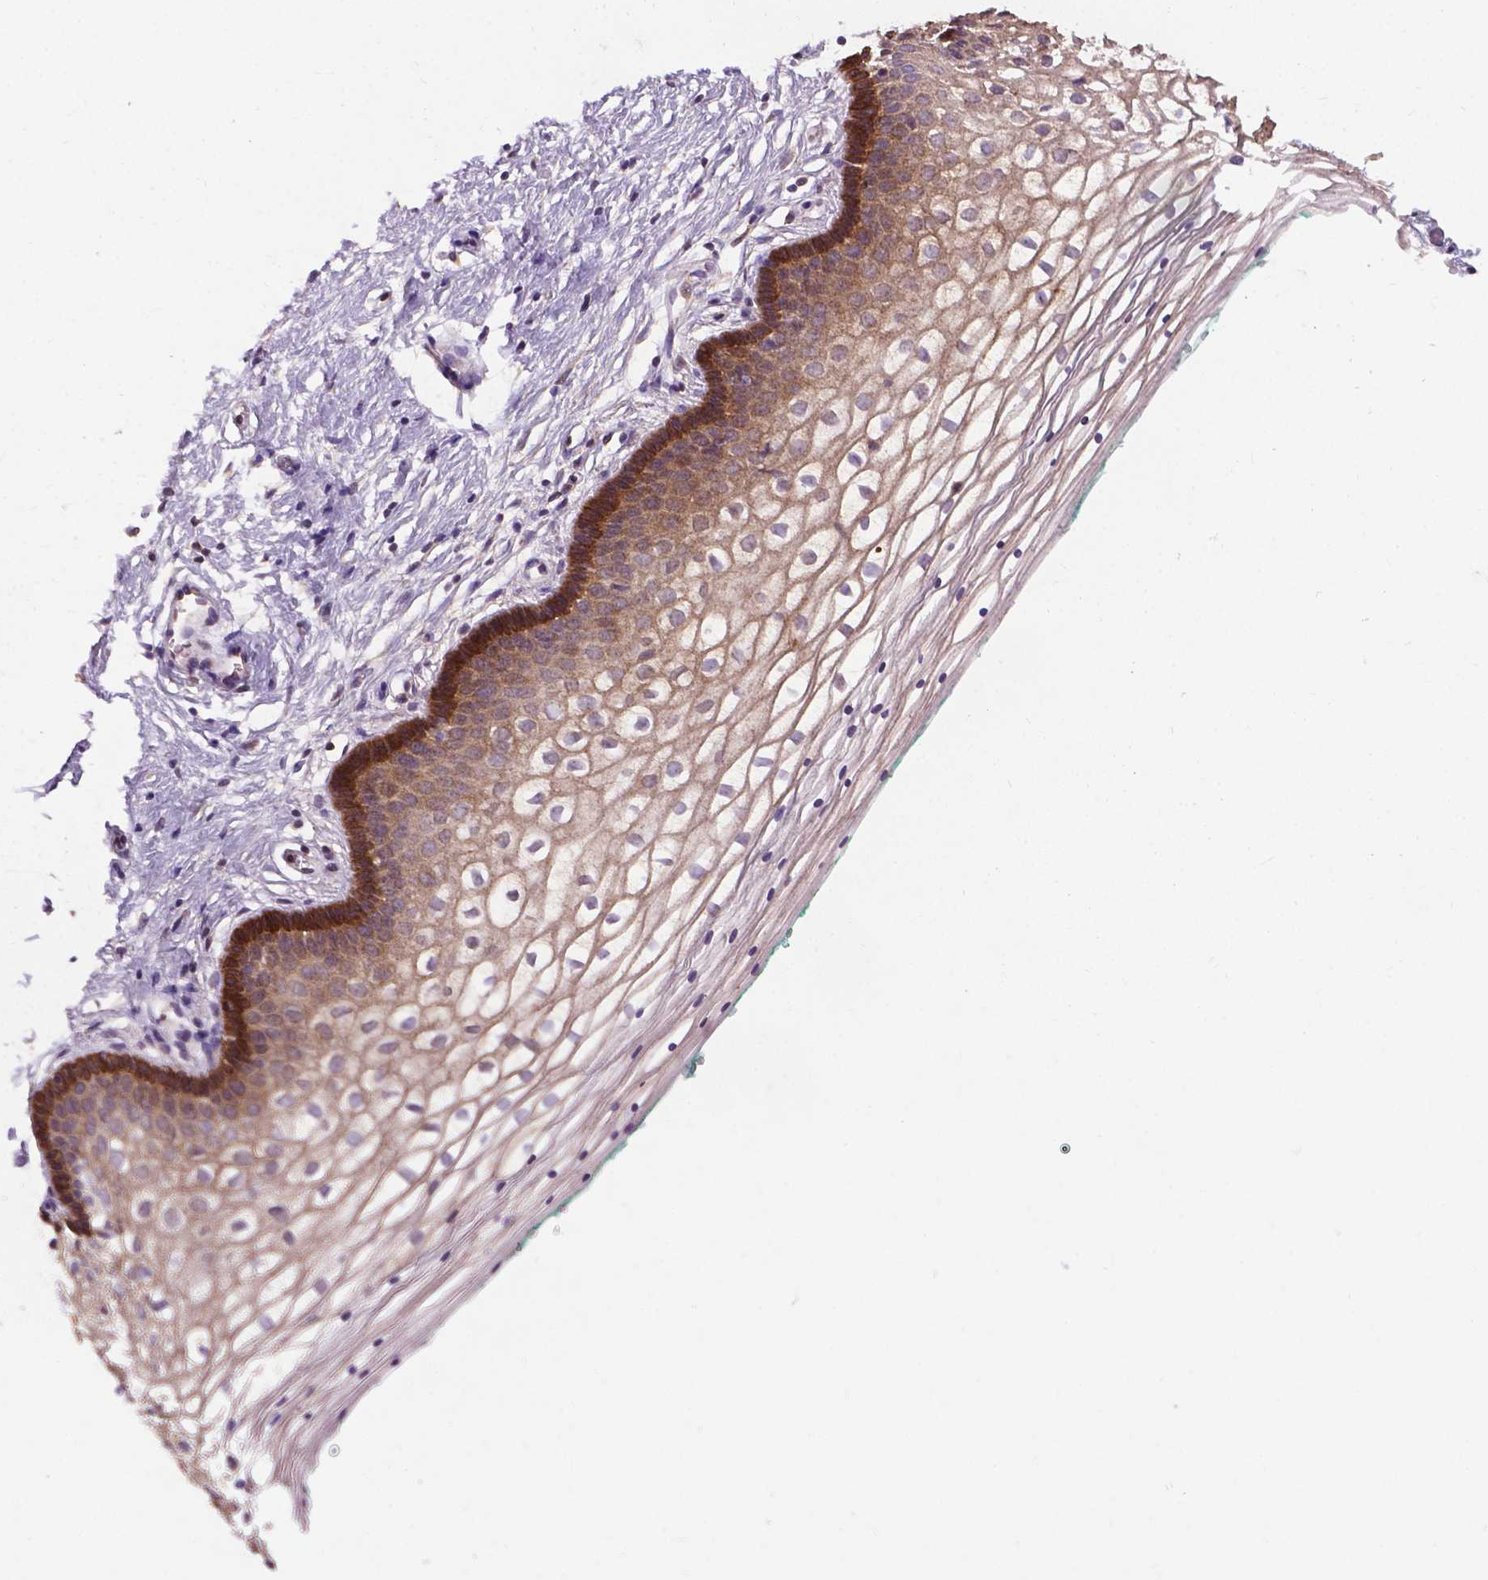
{"staining": {"intensity": "strong", "quantity": "<25%", "location": "cytoplasmic/membranous"}, "tissue": "vagina", "cell_type": "Squamous epithelial cells", "image_type": "normal", "snomed": [{"axis": "morphology", "description": "Normal tissue, NOS"}, {"axis": "topography", "description": "Vagina"}], "caption": "Protein analysis of normal vagina reveals strong cytoplasmic/membranous positivity in approximately <25% of squamous epithelial cells.", "gene": "SMAD3", "patient": {"sex": "female", "age": 36}}